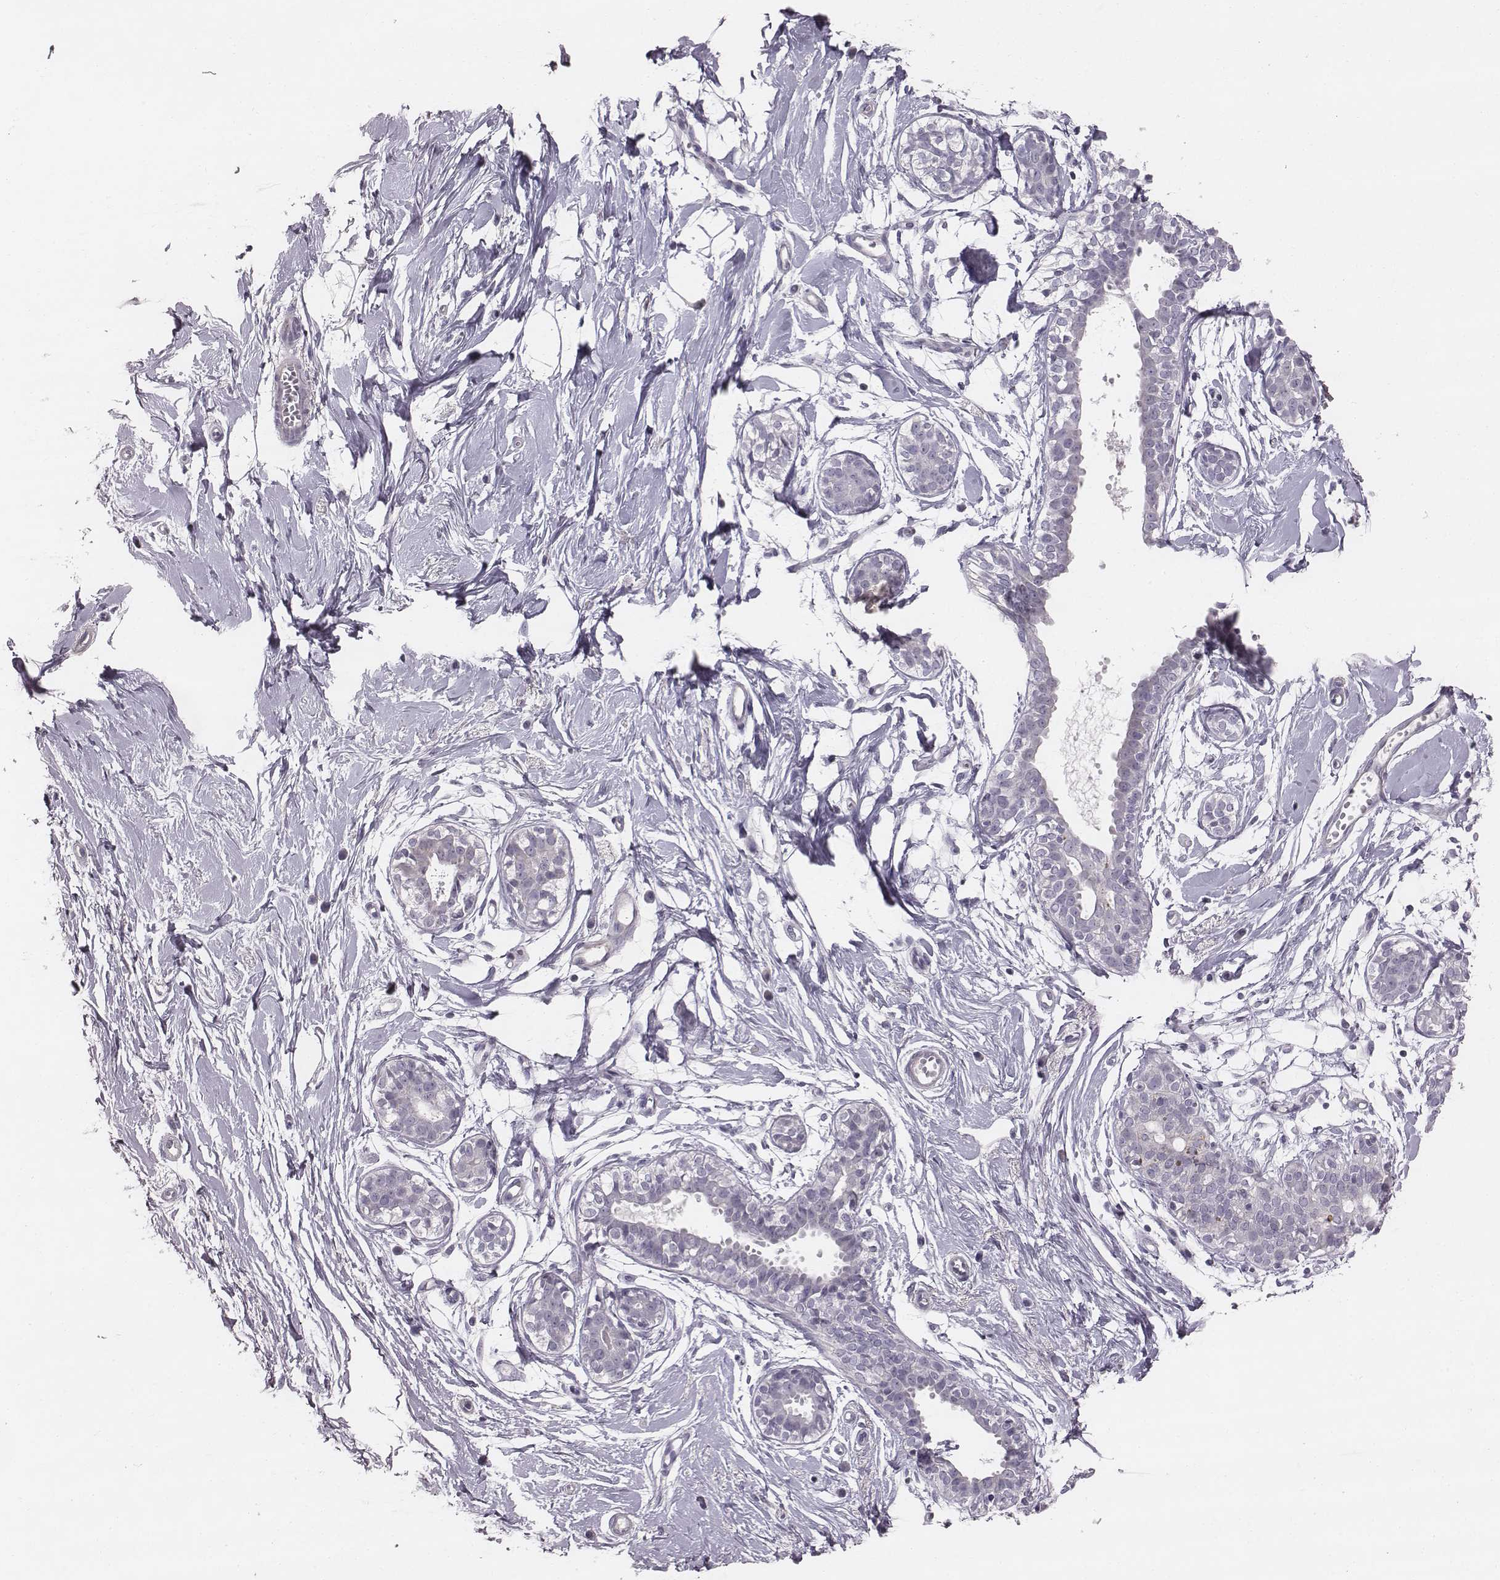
{"staining": {"intensity": "negative", "quantity": "none", "location": "none"}, "tissue": "breast", "cell_type": "Adipocytes", "image_type": "normal", "snomed": [{"axis": "morphology", "description": "Normal tissue, NOS"}, {"axis": "topography", "description": "Breast"}], "caption": "Adipocytes are negative for brown protein staining in normal breast. The staining is performed using DAB brown chromogen with nuclei counter-stained in using hematoxylin.", "gene": "ENSG00000284762", "patient": {"sex": "female", "age": 49}}